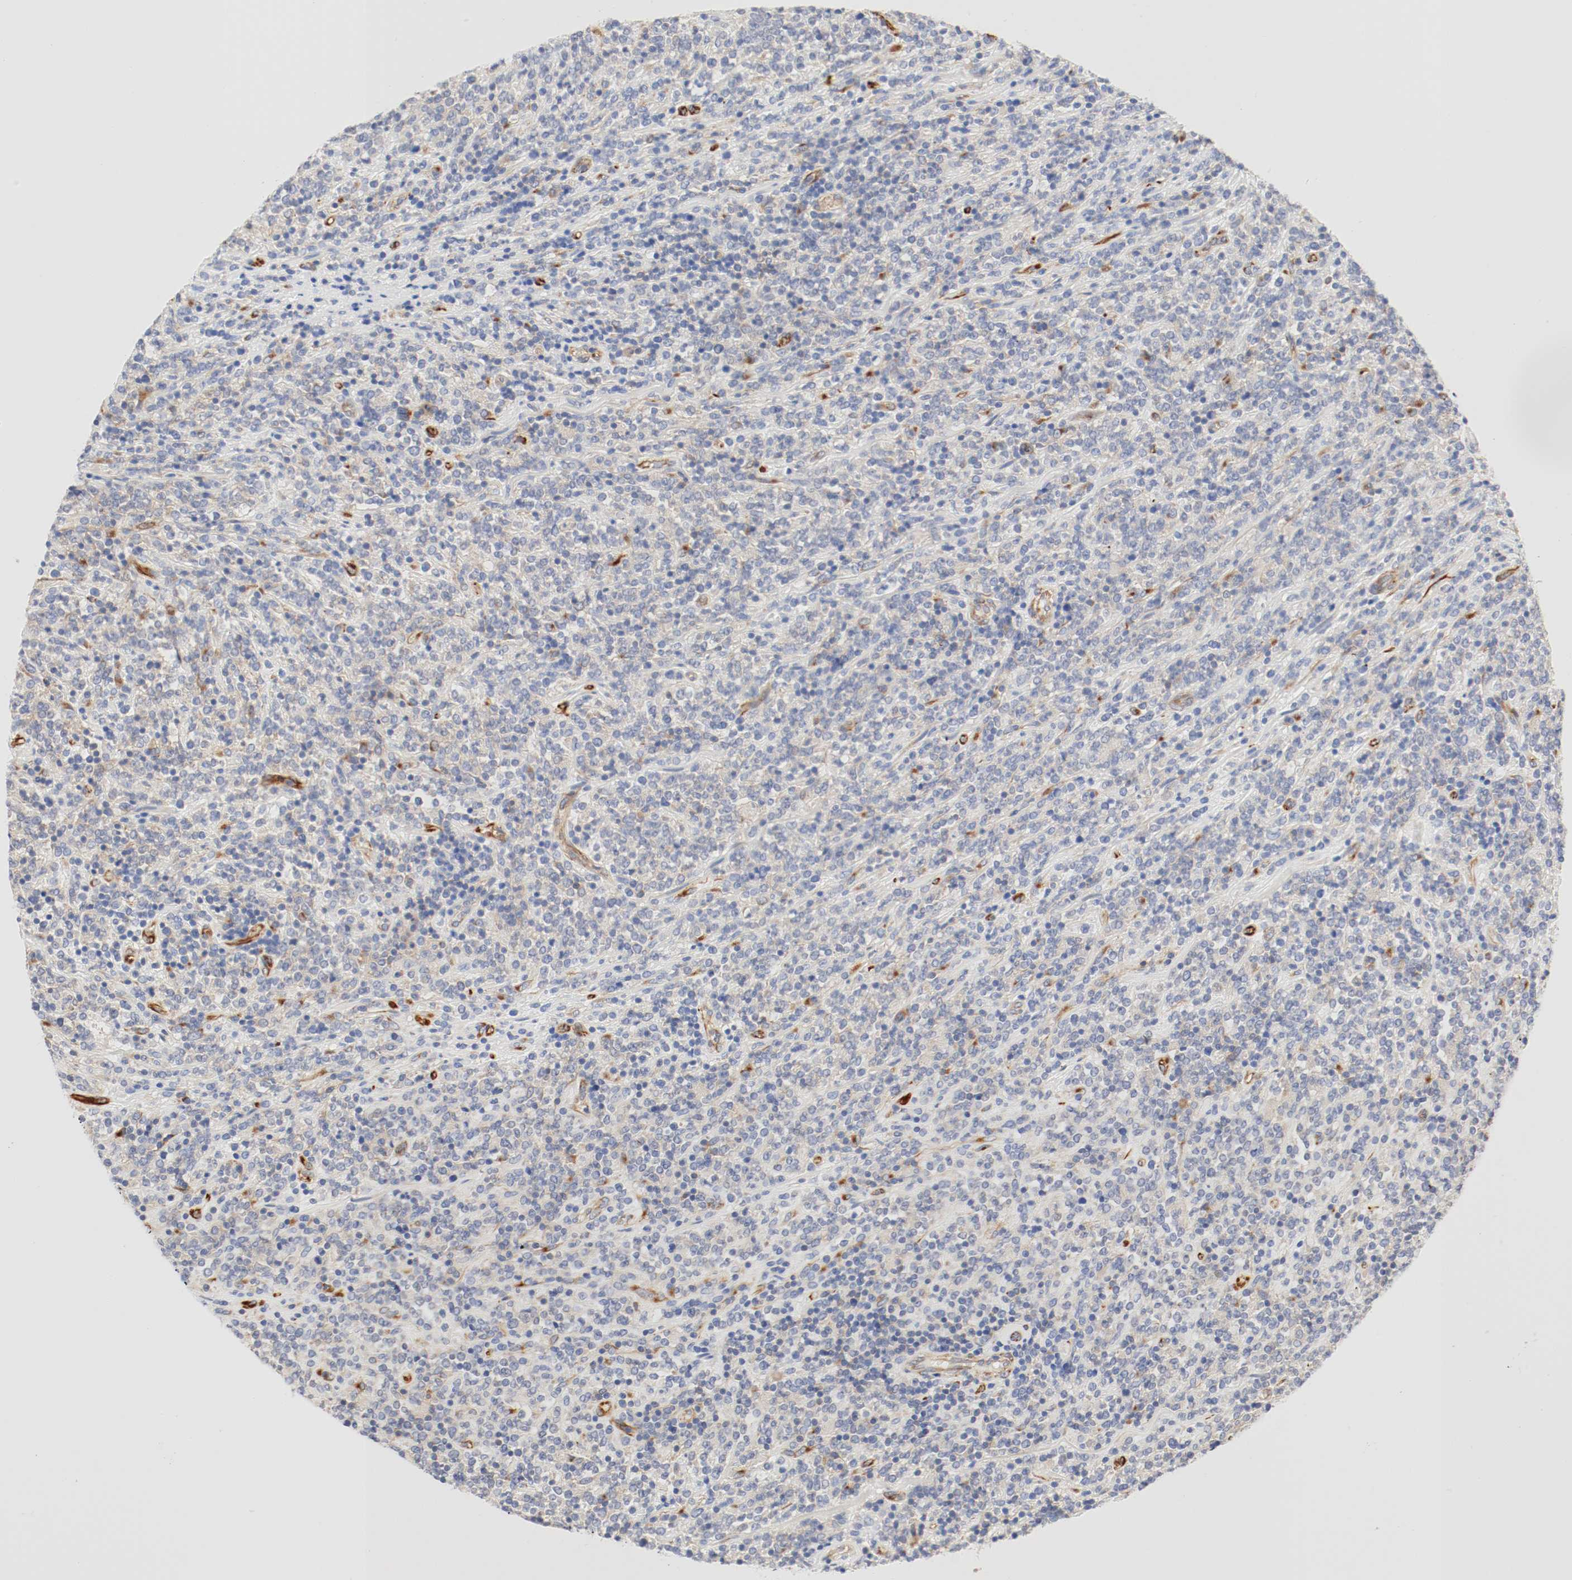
{"staining": {"intensity": "weak", "quantity": "25%-75%", "location": "cytoplasmic/membranous"}, "tissue": "lymphoma", "cell_type": "Tumor cells", "image_type": "cancer", "snomed": [{"axis": "morphology", "description": "Malignant lymphoma, non-Hodgkin's type, High grade"}, {"axis": "topography", "description": "Soft tissue"}], "caption": "This is a photomicrograph of immunohistochemistry staining of malignant lymphoma, non-Hodgkin's type (high-grade), which shows weak positivity in the cytoplasmic/membranous of tumor cells.", "gene": "GIT1", "patient": {"sex": "male", "age": 18}}